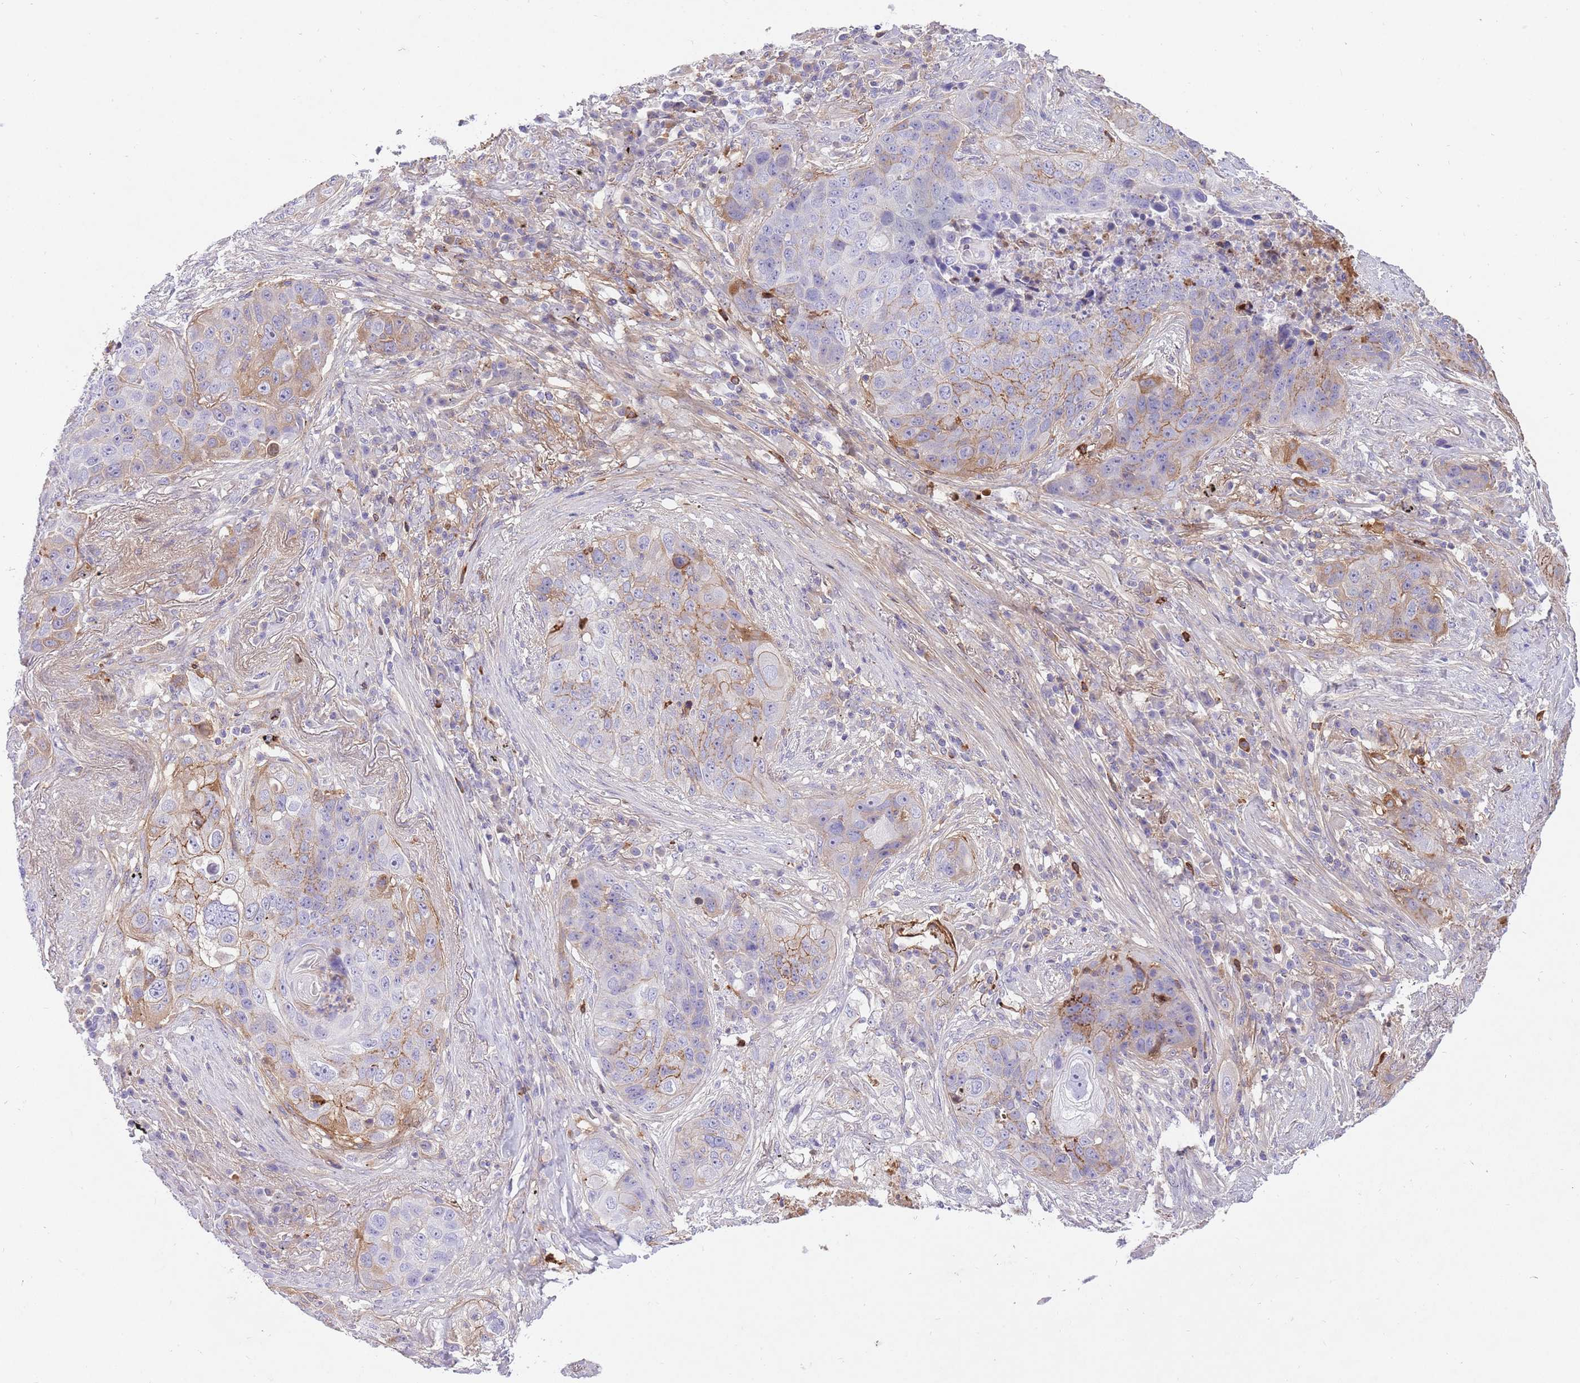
{"staining": {"intensity": "weak", "quantity": "<25%", "location": "cytoplasmic/membranous"}, "tissue": "lung cancer", "cell_type": "Tumor cells", "image_type": "cancer", "snomed": [{"axis": "morphology", "description": "Squamous cell carcinoma, NOS"}, {"axis": "topography", "description": "Lung"}], "caption": "The image shows no significant staining in tumor cells of lung cancer. (DAB (3,3'-diaminobenzidine) immunohistochemistry (IHC) with hematoxylin counter stain).", "gene": "HRG", "patient": {"sex": "female", "age": 63}}